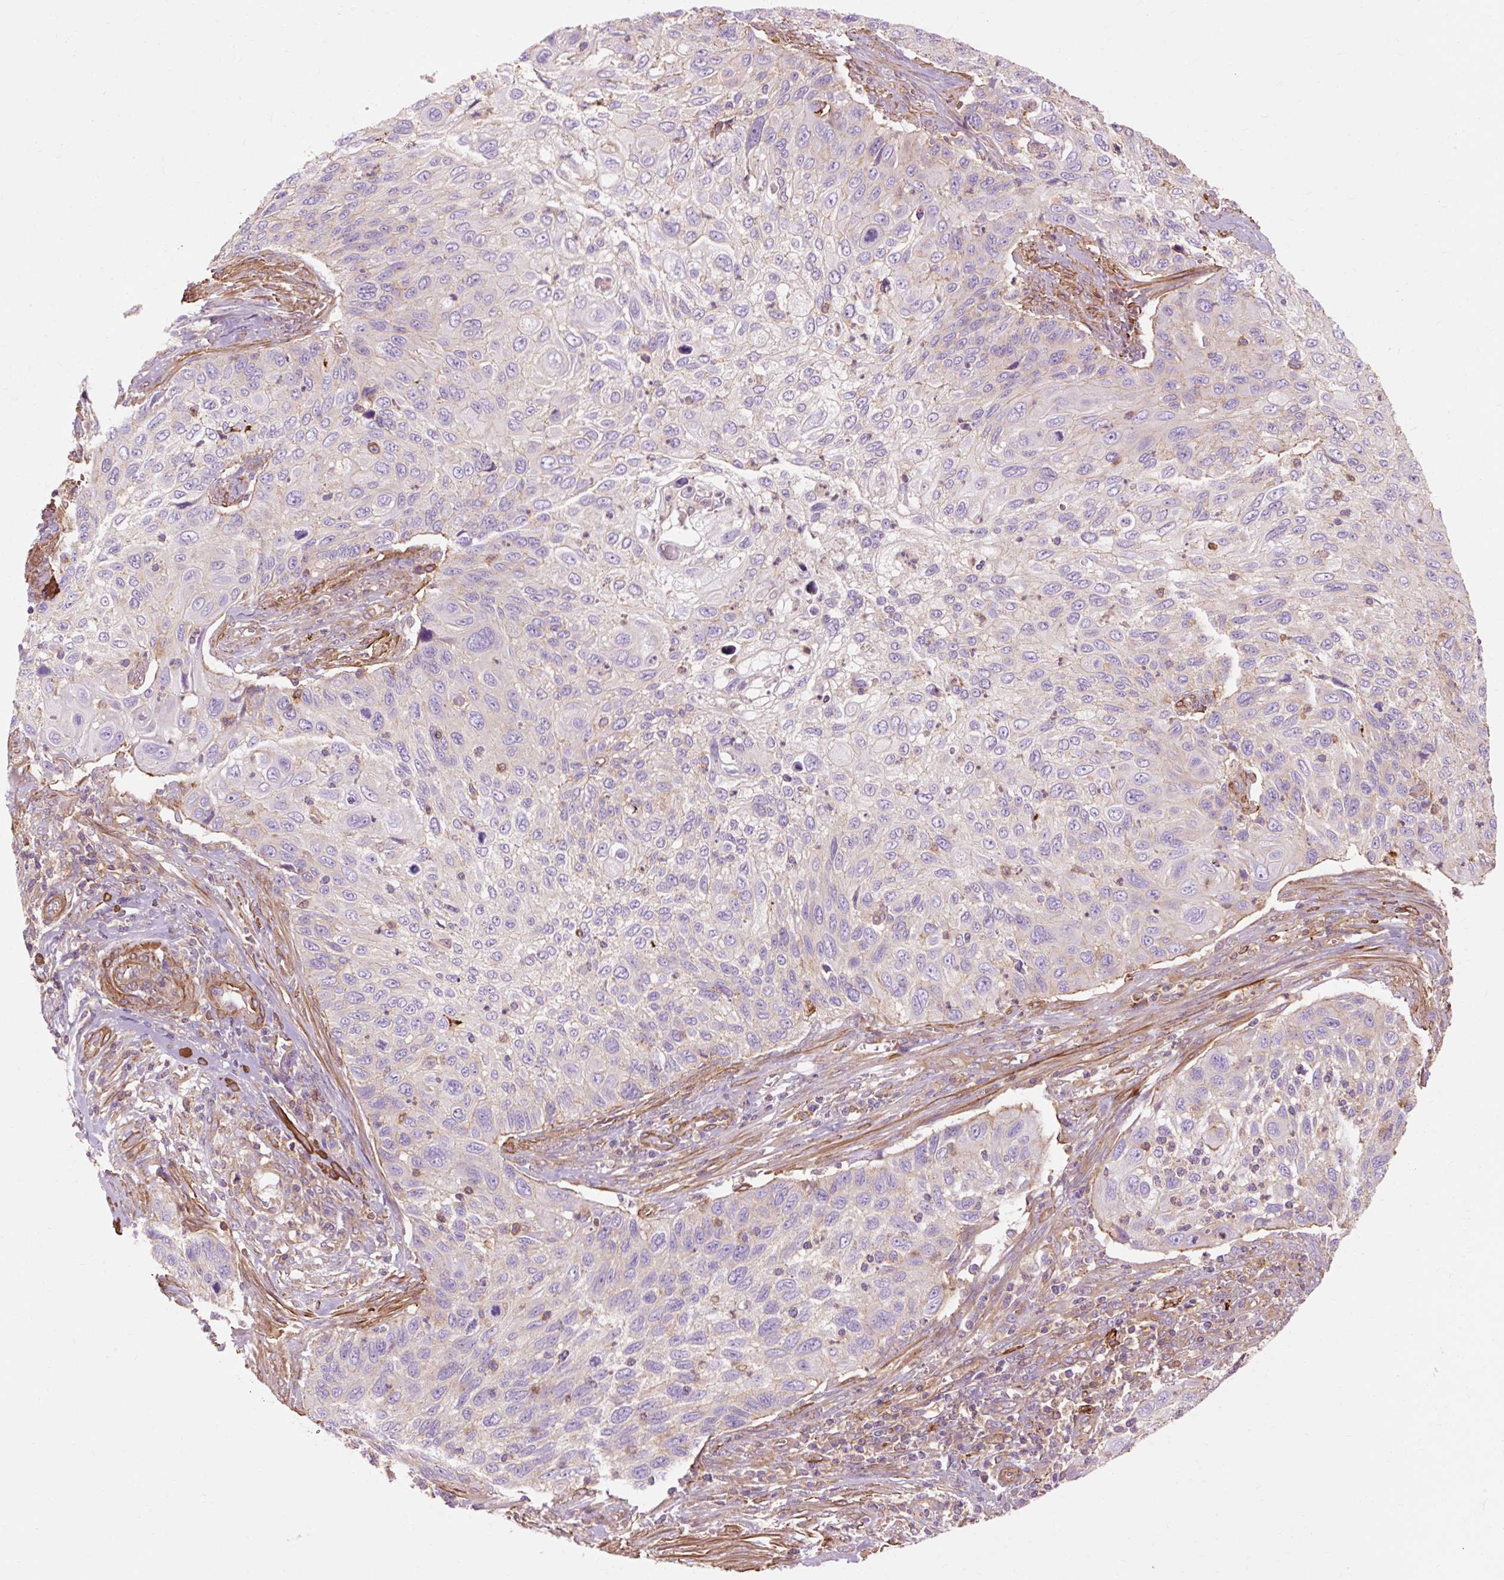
{"staining": {"intensity": "weak", "quantity": "<25%", "location": "cytoplasmic/membranous"}, "tissue": "cervical cancer", "cell_type": "Tumor cells", "image_type": "cancer", "snomed": [{"axis": "morphology", "description": "Squamous cell carcinoma, NOS"}, {"axis": "topography", "description": "Cervix"}], "caption": "A high-resolution image shows IHC staining of squamous cell carcinoma (cervical), which shows no significant expression in tumor cells. The staining is performed using DAB (3,3'-diaminobenzidine) brown chromogen with nuclei counter-stained in using hematoxylin.", "gene": "TBC1D2B", "patient": {"sex": "female", "age": 70}}